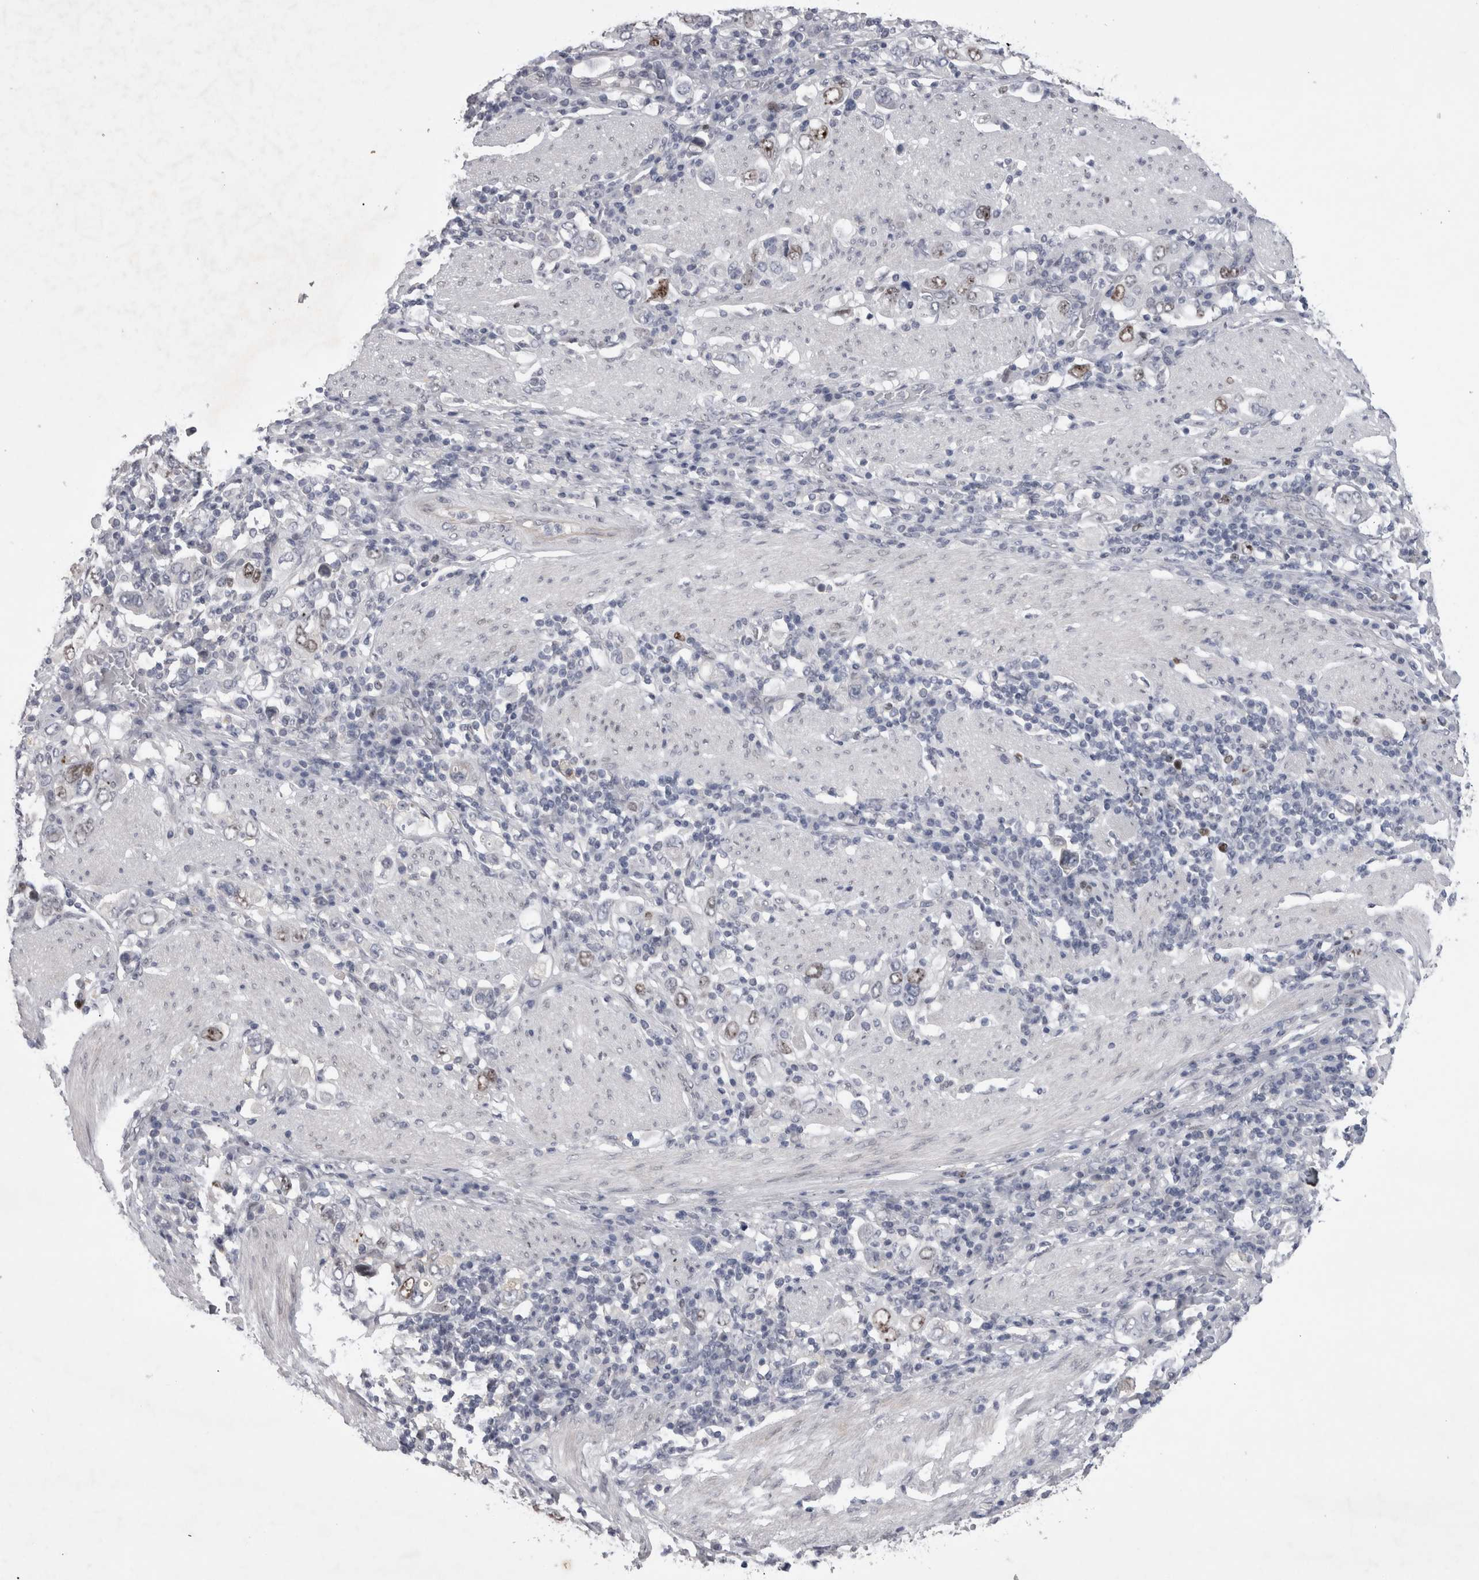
{"staining": {"intensity": "moderate", "quantity": "<25%", "location": "nuclear"}, "tissue": "stomach cancer", "cell_type": "Tumor cells", "image_type": "cancer", "snomed": [{"axis": "morphology", "description": "Adenocarcinoma, NOS"}, {"axis": "topography", "description": "Stomach, upper"}], "caption": "Brown immunohistochemical staining in human stomach cancer reveals moderate nuclear expression in about <25% of tumor cells. (Stains: DAB in brown, nuclei in blue, Microscopy: brightfield microscopy at high magnification).", "gene": "KIF18B", "patient": {"sex": "male", "age": 62}}